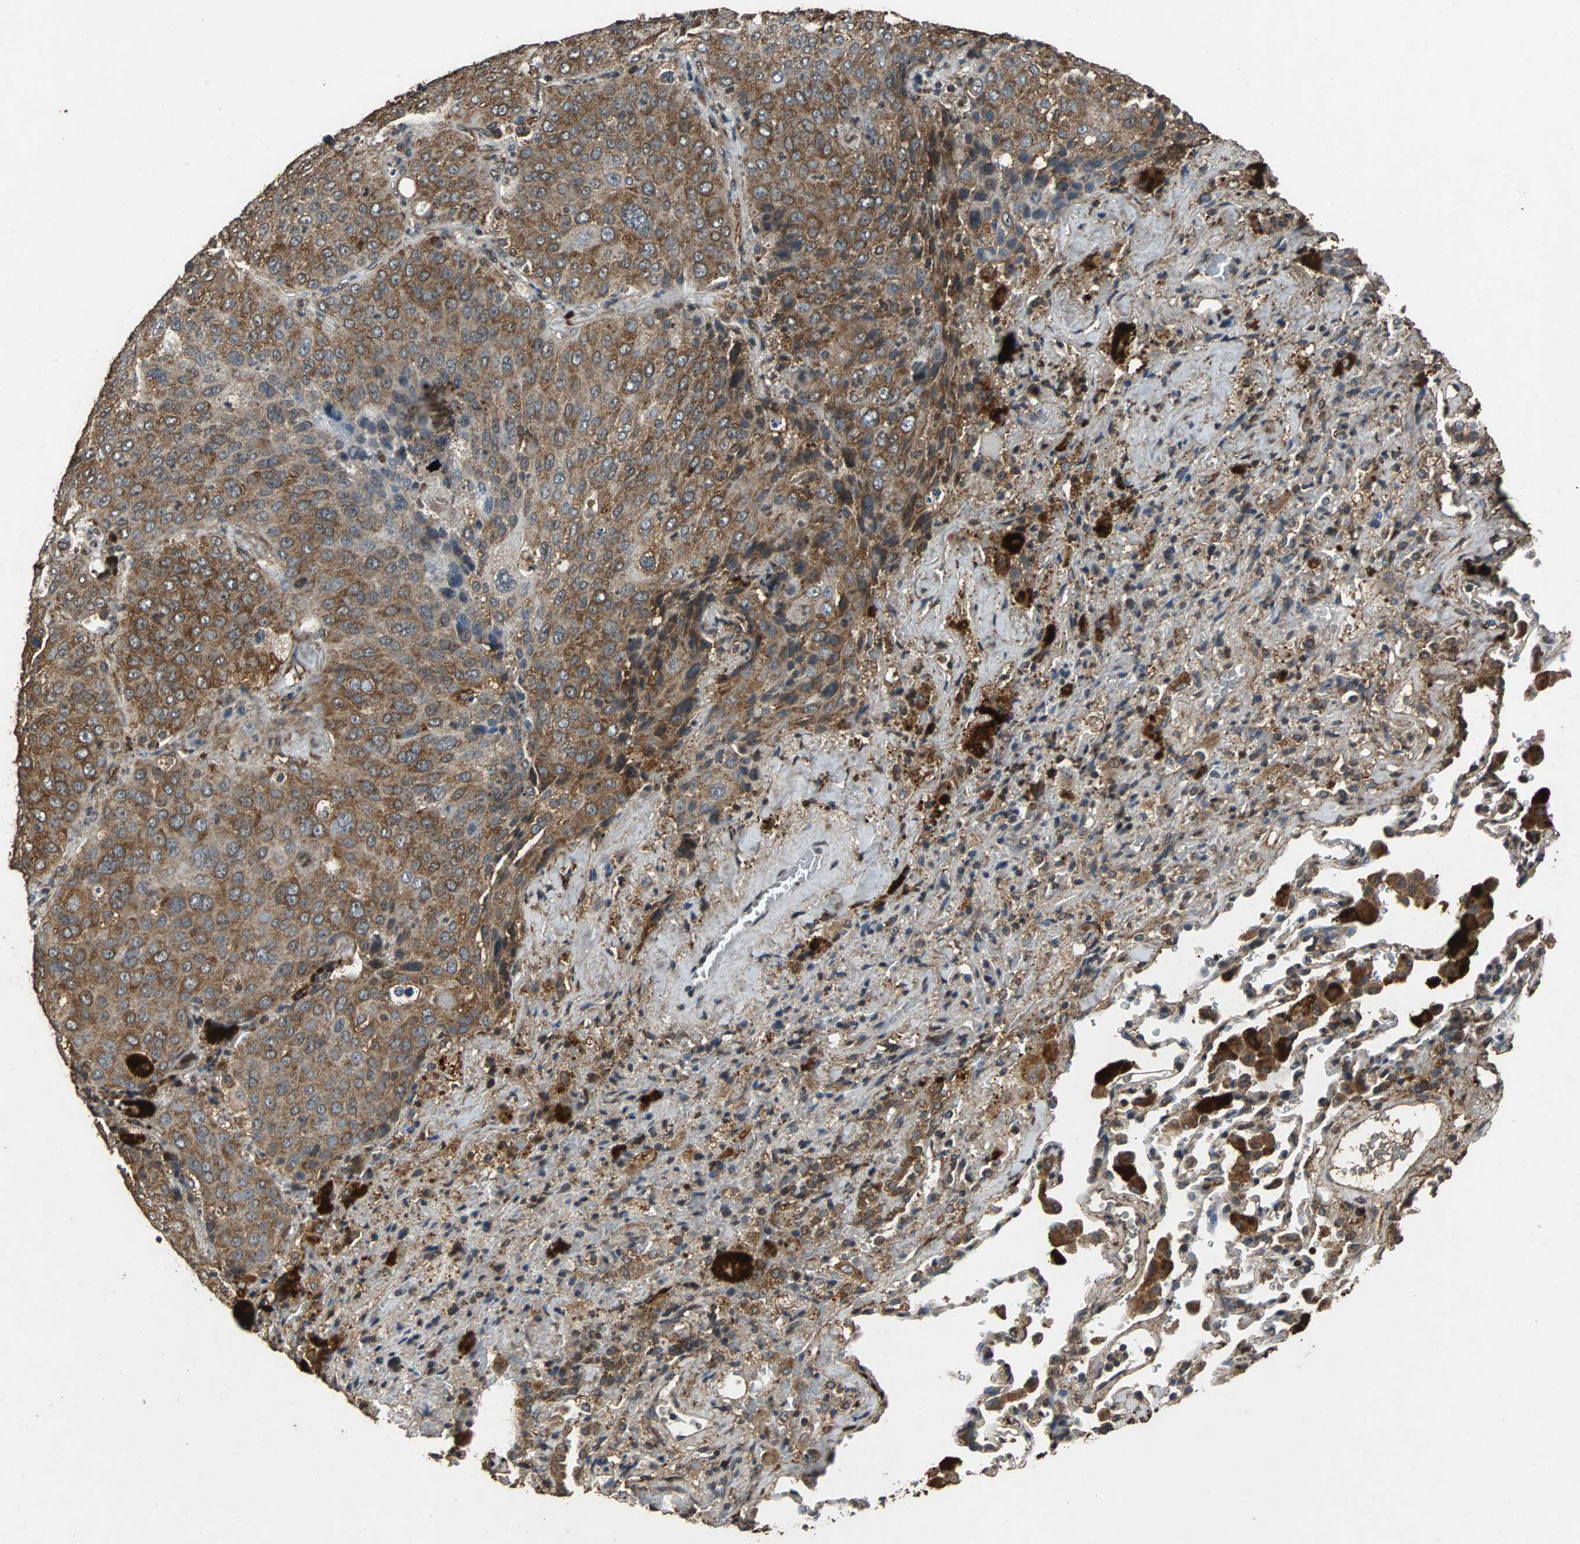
{"staining": {"intensity": "moderate", "quantity": ">75%", "location": "cytoplasmic/membranous"}, "tissue": "lung cancer", "cell_type": "Tumor cells", "image_type": "cancer", "snomed": [{"axis": "morphology", "description": "Squamous cell carcinoma, NOS"}, {"axis": "topography", "description": "Lung"}], "caption": "An immunohistochemistry image of tumor tissue is shown. Protein staining in brown labels moderate cytoplasmic/membranous positivity in lung squamous cell carcinoma within tumor cells.", "gene": "NAA10", "patient": {"sex": "male", "age": 54}}